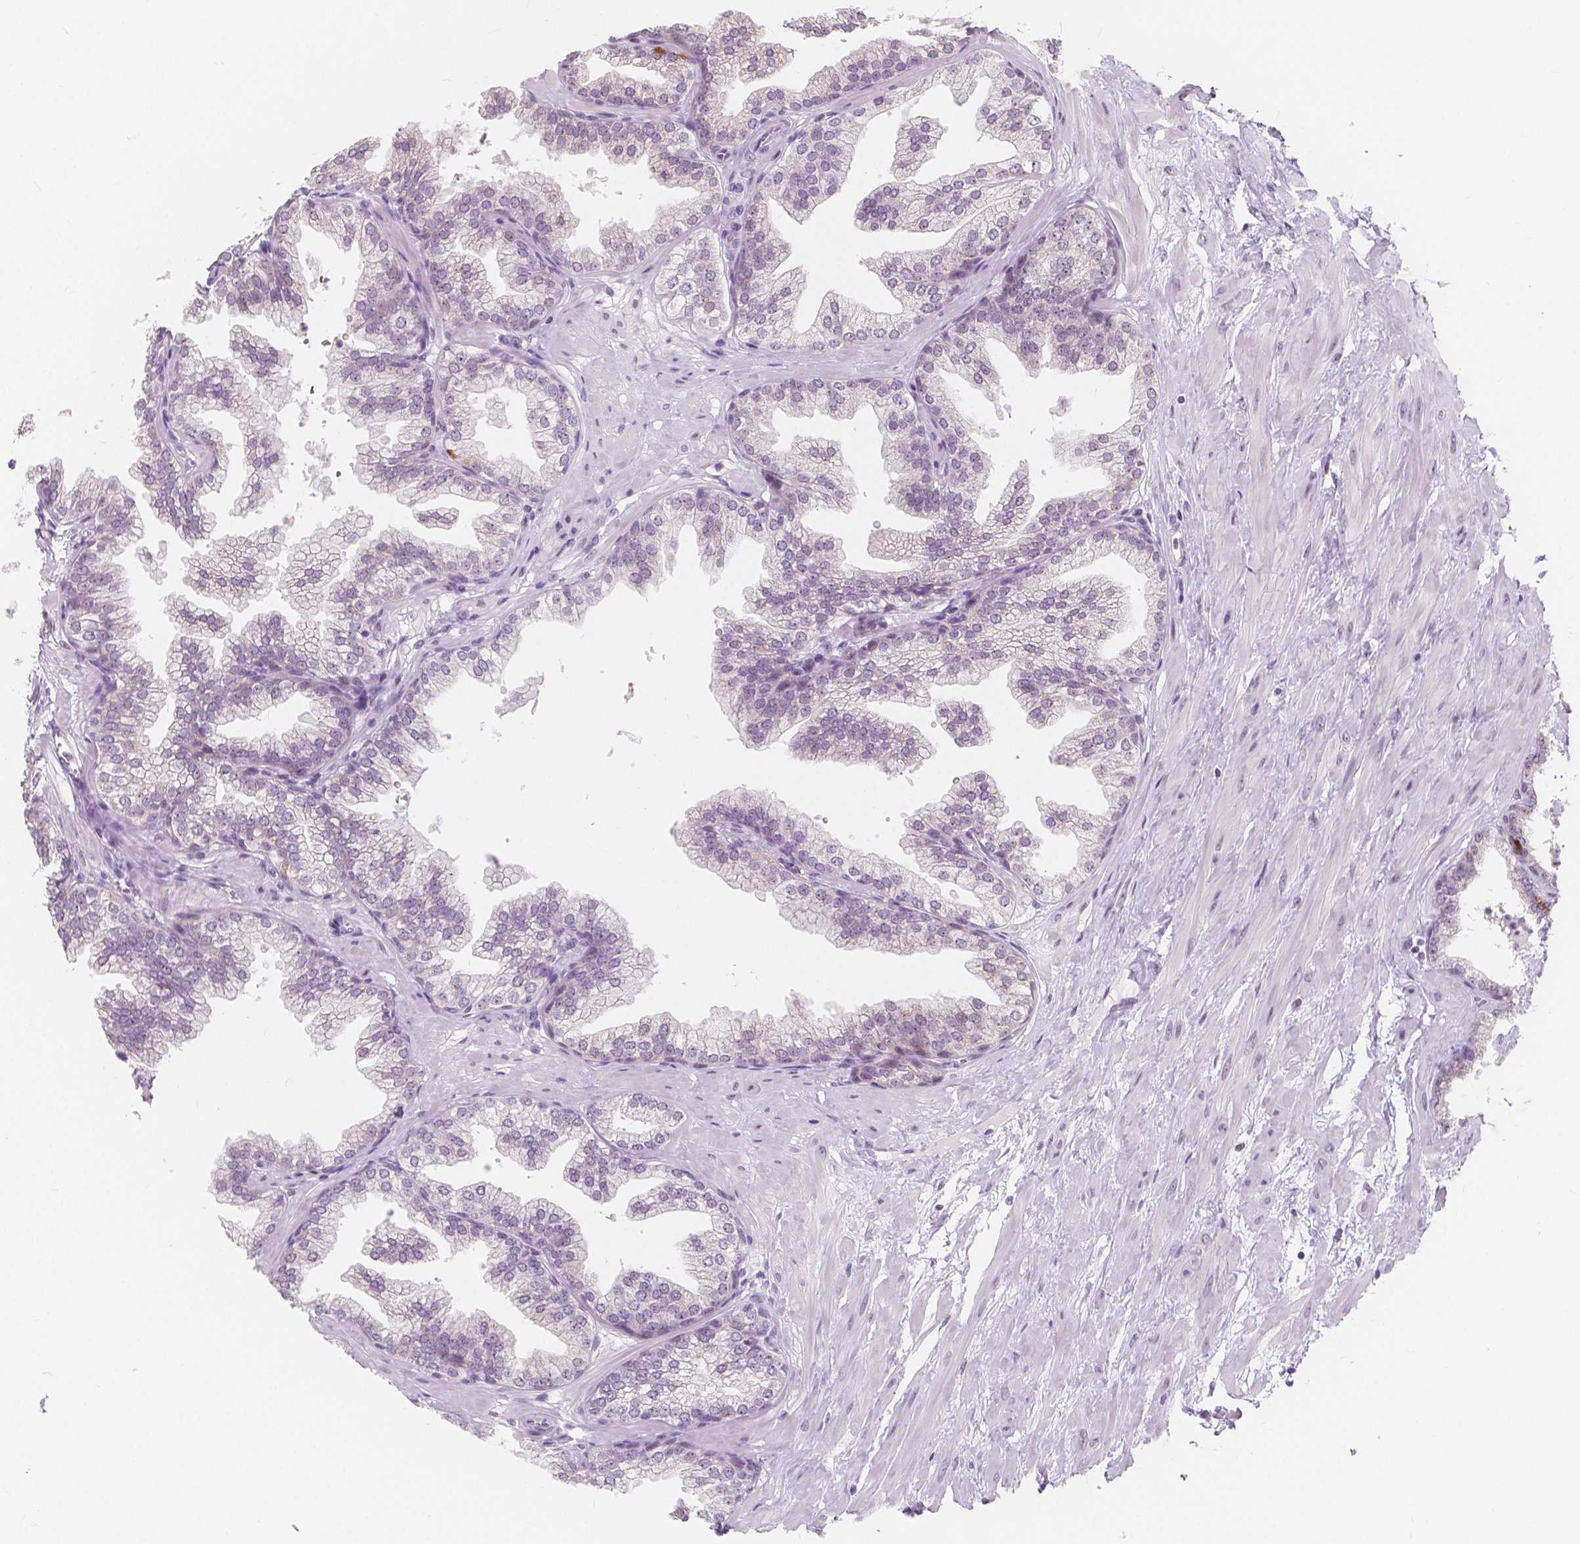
{"staining": {"intensity": "weak", "quantity": "<25%", "location": "nuclear"}, "tissue": "prostate", "cell_type": "Glandular cells", "image_type": "normal", "snomed": [{"axis": "morphology", "description": "Normal tissue, NOS"}, {"axis": "topography", "description": "Prostate"}], "caption": "This is an immunohistochemistry (IHC) micrograph of unremarkable human prostate. There is no staining in glandular cells.", "gene": "NOLC1", "patient": {"sex": "male", "age": 37}}